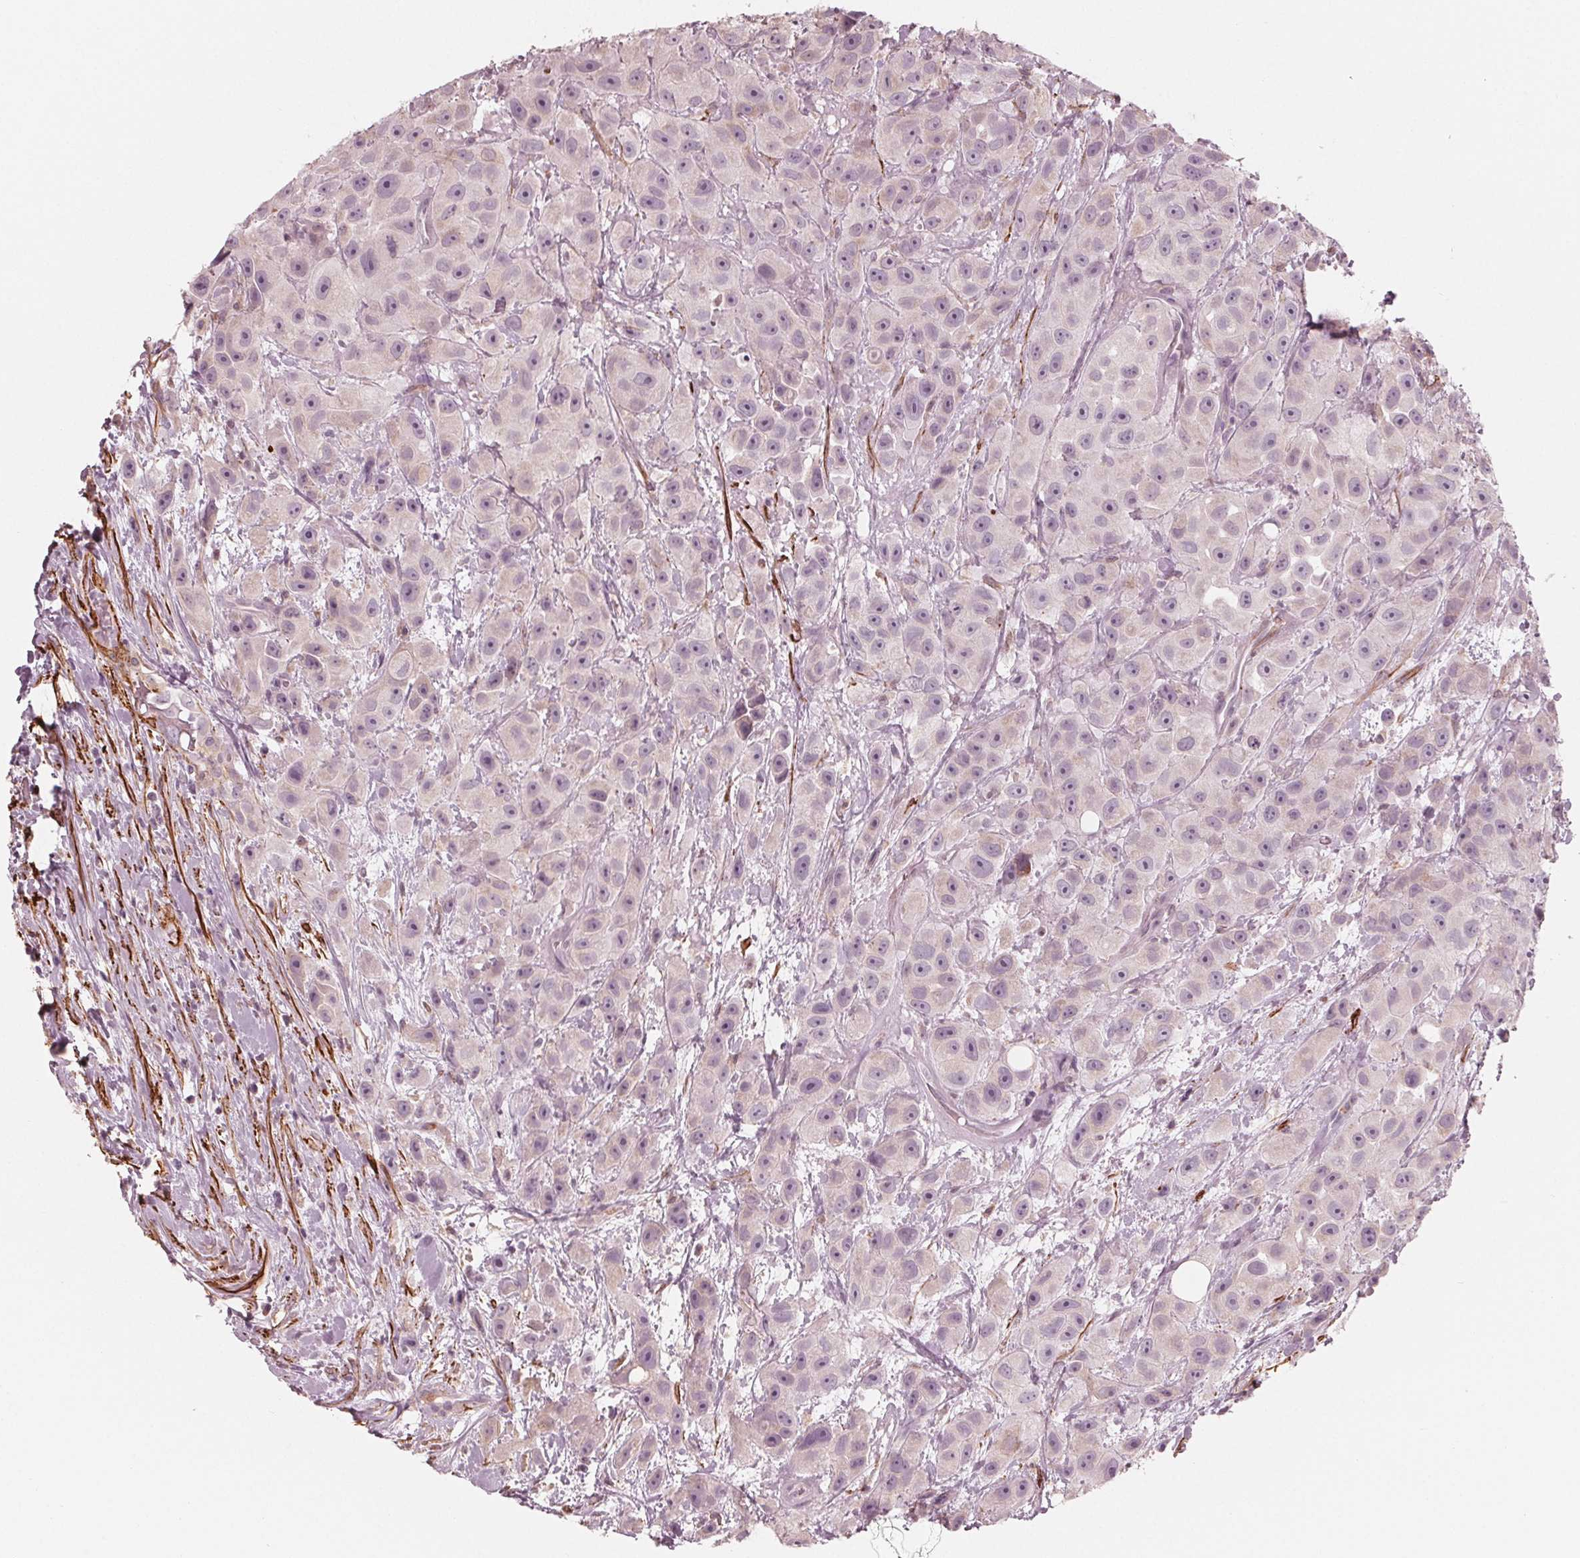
{"staining": {"intensity": "weak", "quantity": "<25%", "location": "cytoplasmic/membranous,nuclear"}, "tissue": "urothelial cancer", "cell_type": "Tumor cells", "image_type": "cancer", "snomed": [{"axis": "morphology", "description": "Urothelial carcinoma, High grade"}, {"axis": "topography", "description": "Urinary bladder"}], "caption": "Human urothelial cancer stained for a protein using immunohistochemistry (IHC) displays no expression in tumor cells.", "gene": "MIER3", "patient": {"sex": "male", "age": 79}}